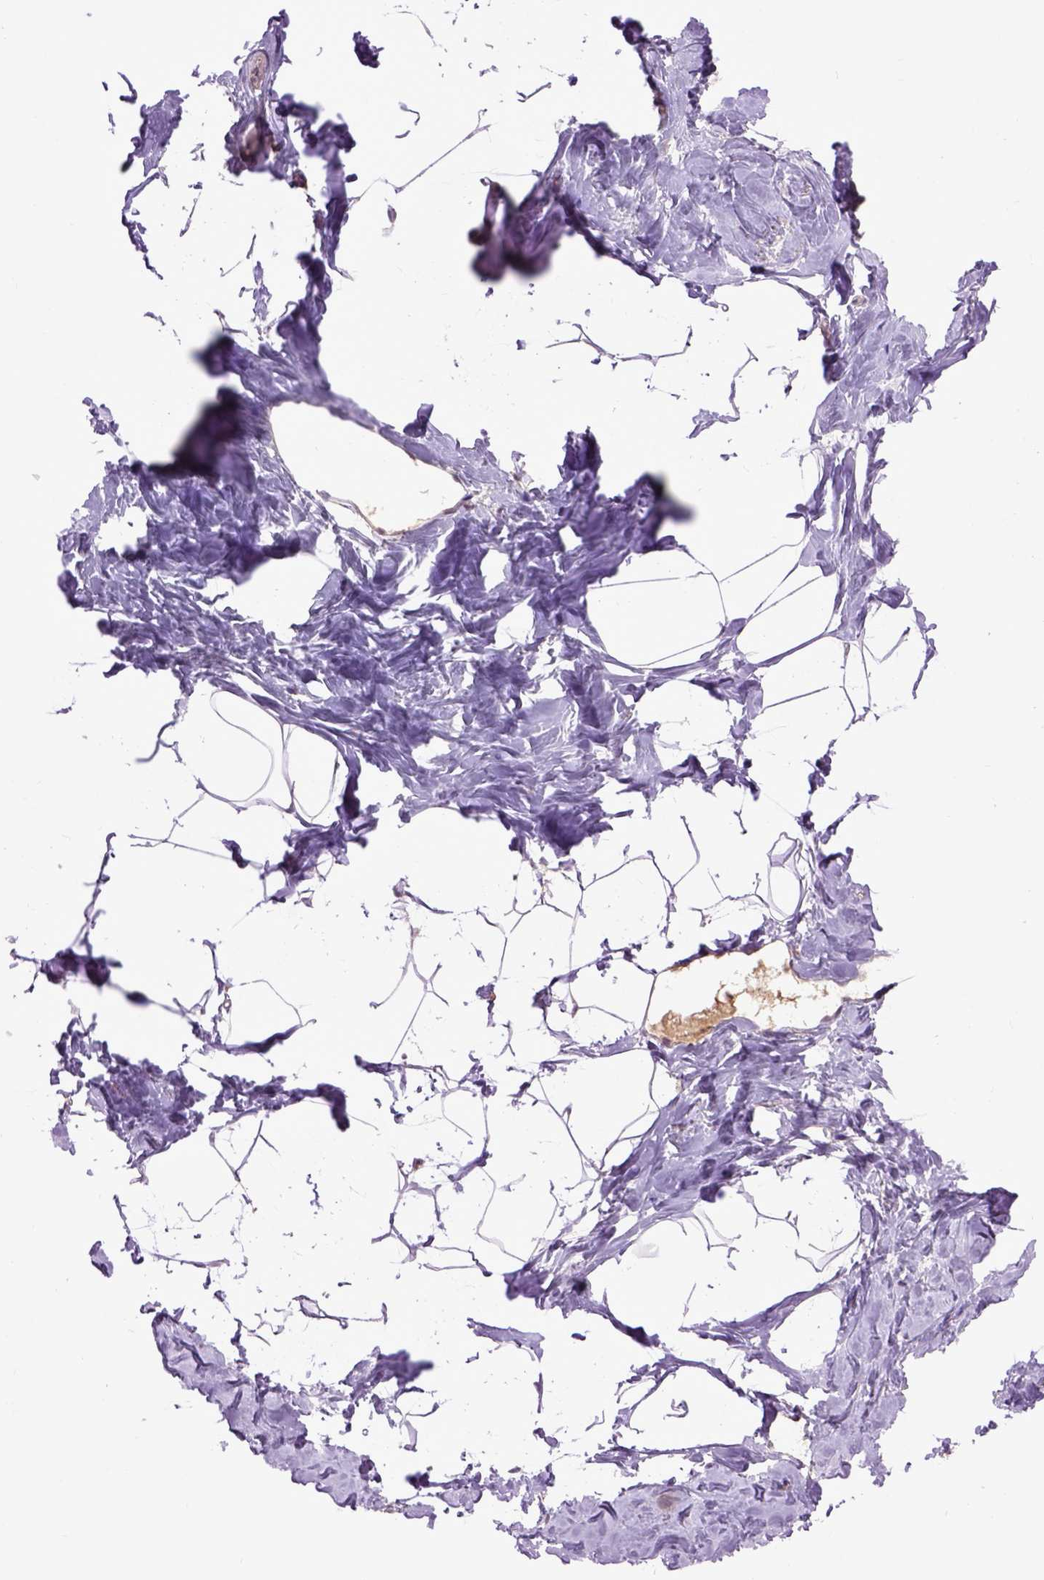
{"staining": {"intensity": "negative", "quantity": "none", "location": "none"}, "tissue": "breast", "cell_type": "Adipocytes", "image_type": "normal", "snomed": [{"axis": "morphology", "description": "Normal tissue, NOS"}, {"axis": "topography", "description": "Breast"}], "caption": "Immunohistochemical staining of normal human breast displays no significant expression in adipocytes.", "gene": "EMILIN3", "patient": {"sex": "female", "age": 32}}